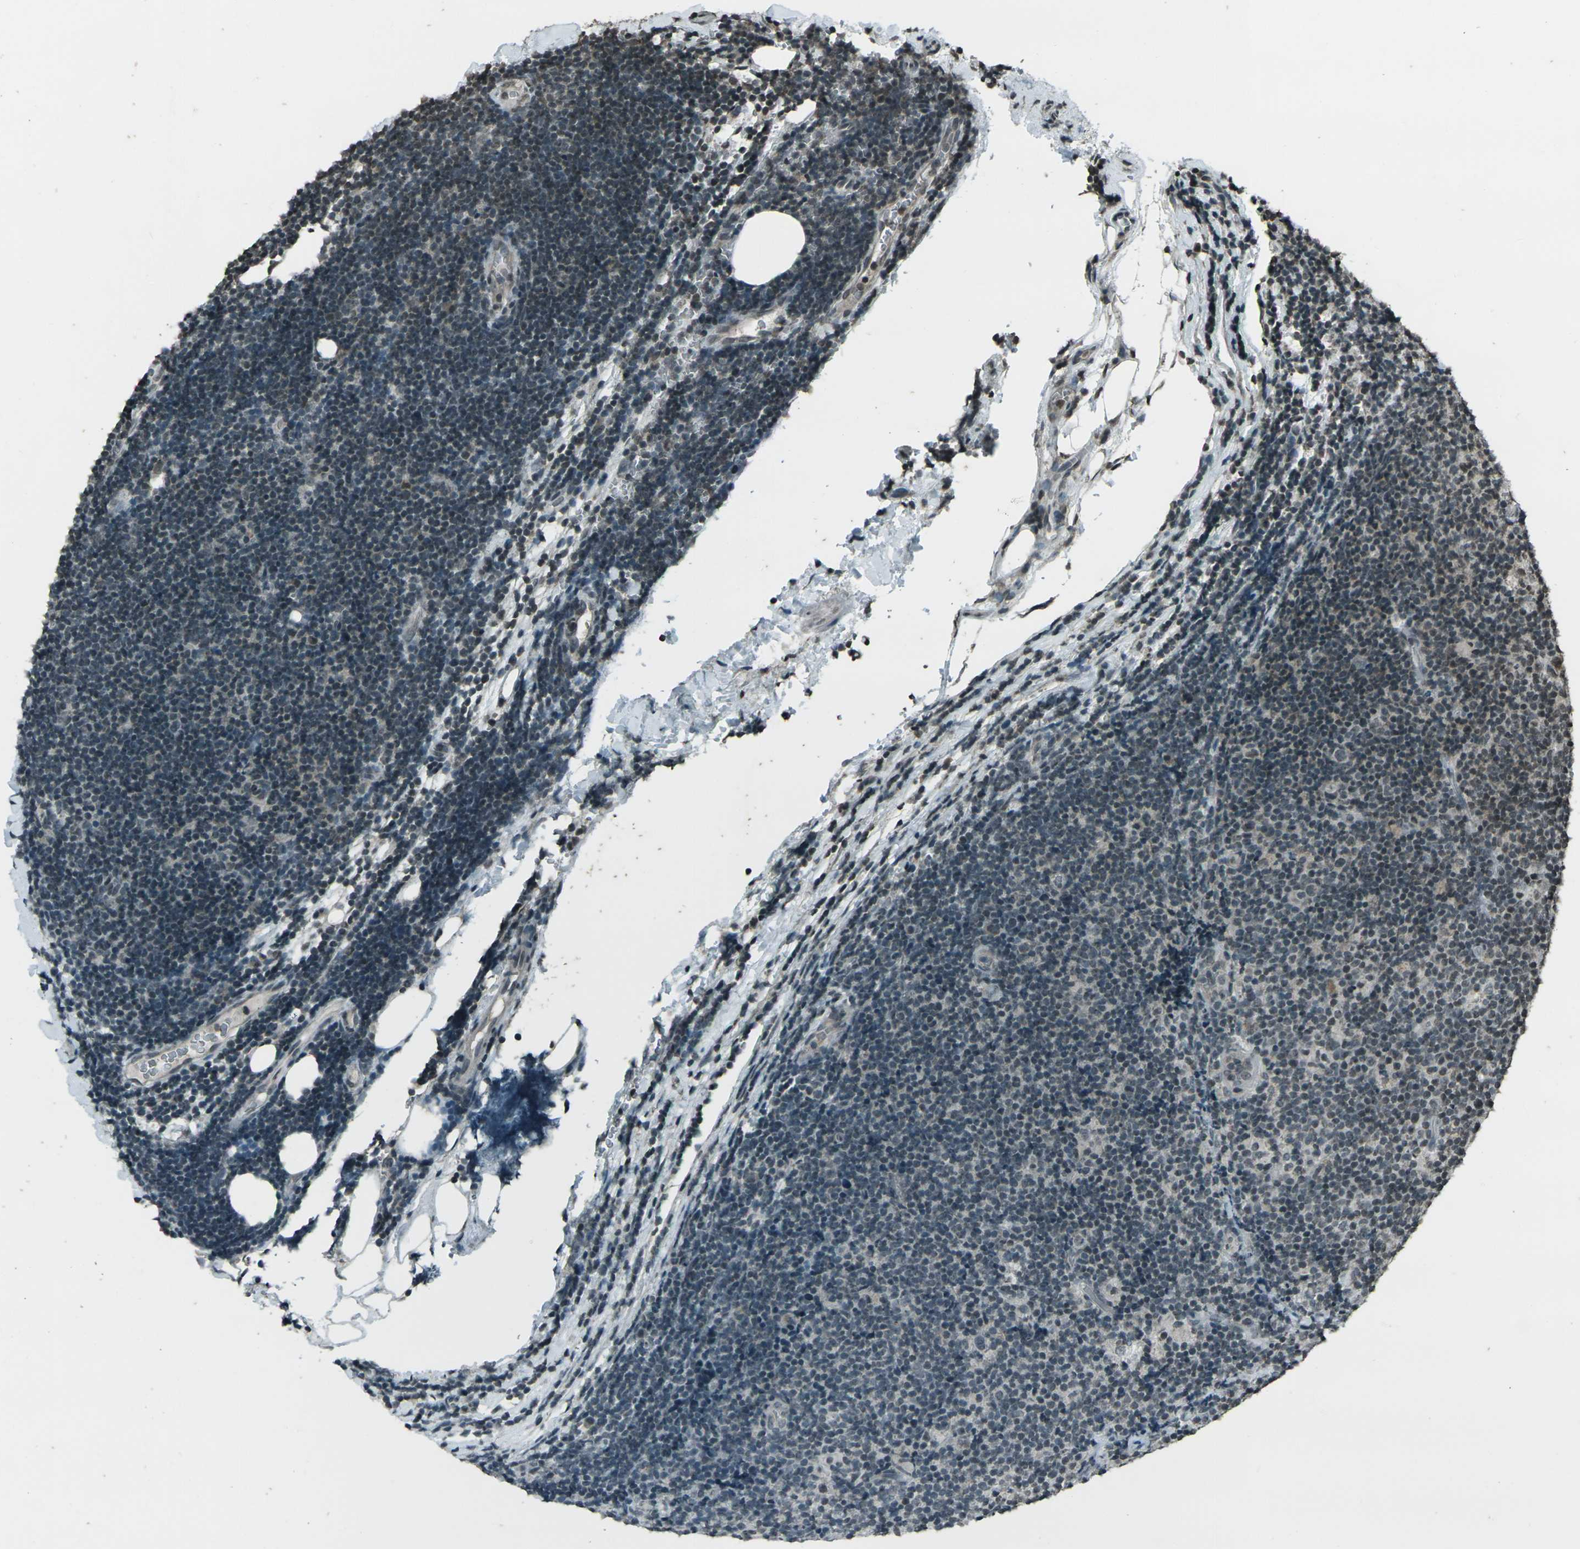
{"staining": {"intensity": "weak", "quantity": "<25%", "location": "nuclear"}, "tissue": "lymphoma", "cell_type": "Tumor cells", "image_type": "cancer", "snomed": [{"axis": "morphology", "description": "Malignant lymphoma, non-Hodgkin's type, Low grade"}, {"axis": "topography", "description": "Lymph node"}], "caption": "DAB immunohistochemical staining of human lymphoma demonstrates no significant positivity in tumor cells.", "gene": "PRPF8", "patient": {"sex": "male", "age": 83}}